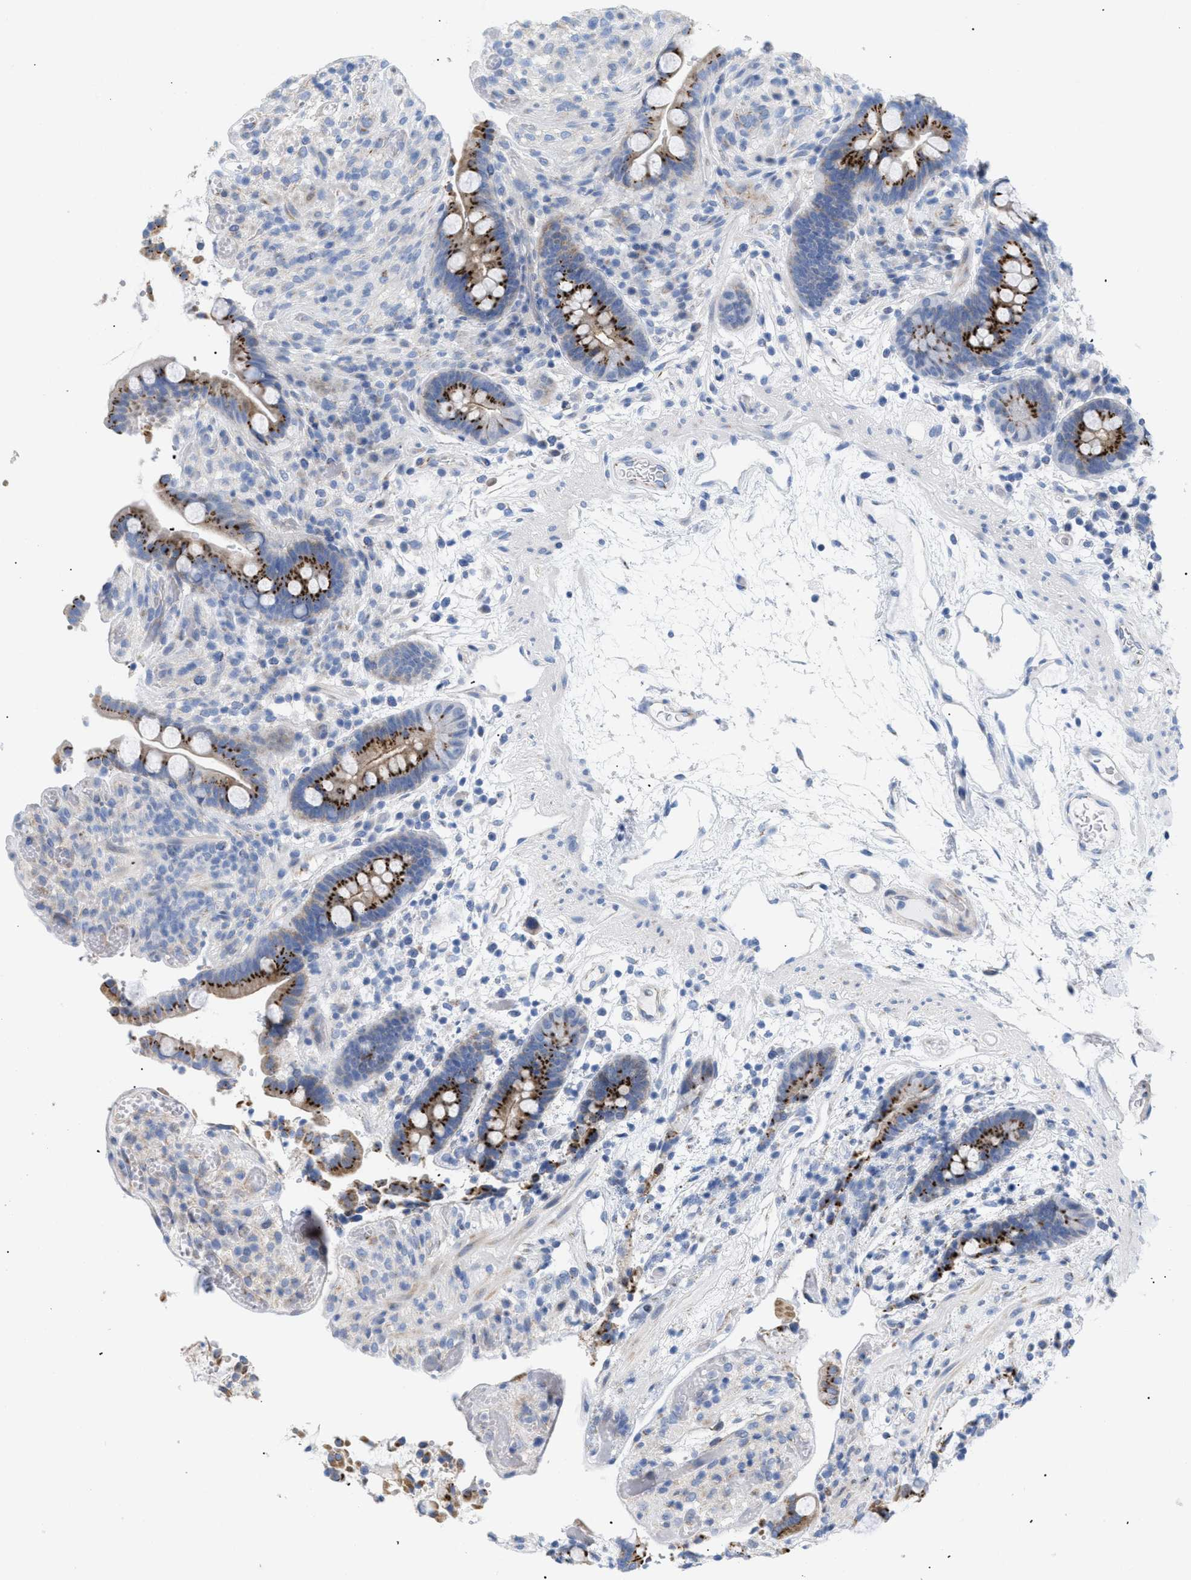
{"staining": {"intensity": "negative", "quantity": "none", "location": "none"}, "tissue": "colon", "cell_type": "Endothelial cells", "image_type": "normal", "snomed": [{"axis": "morphology", "description": "Normal tissue, NOS"}, {"axis": "topography", "description": "Colon"}], "caption": "This is an immunohistochemistry (IHC) micrograph of normal colon. There is no expression in endothelial cells.", "gene": "TMEM17", "patient": {"sex": "male", "age": 73}}